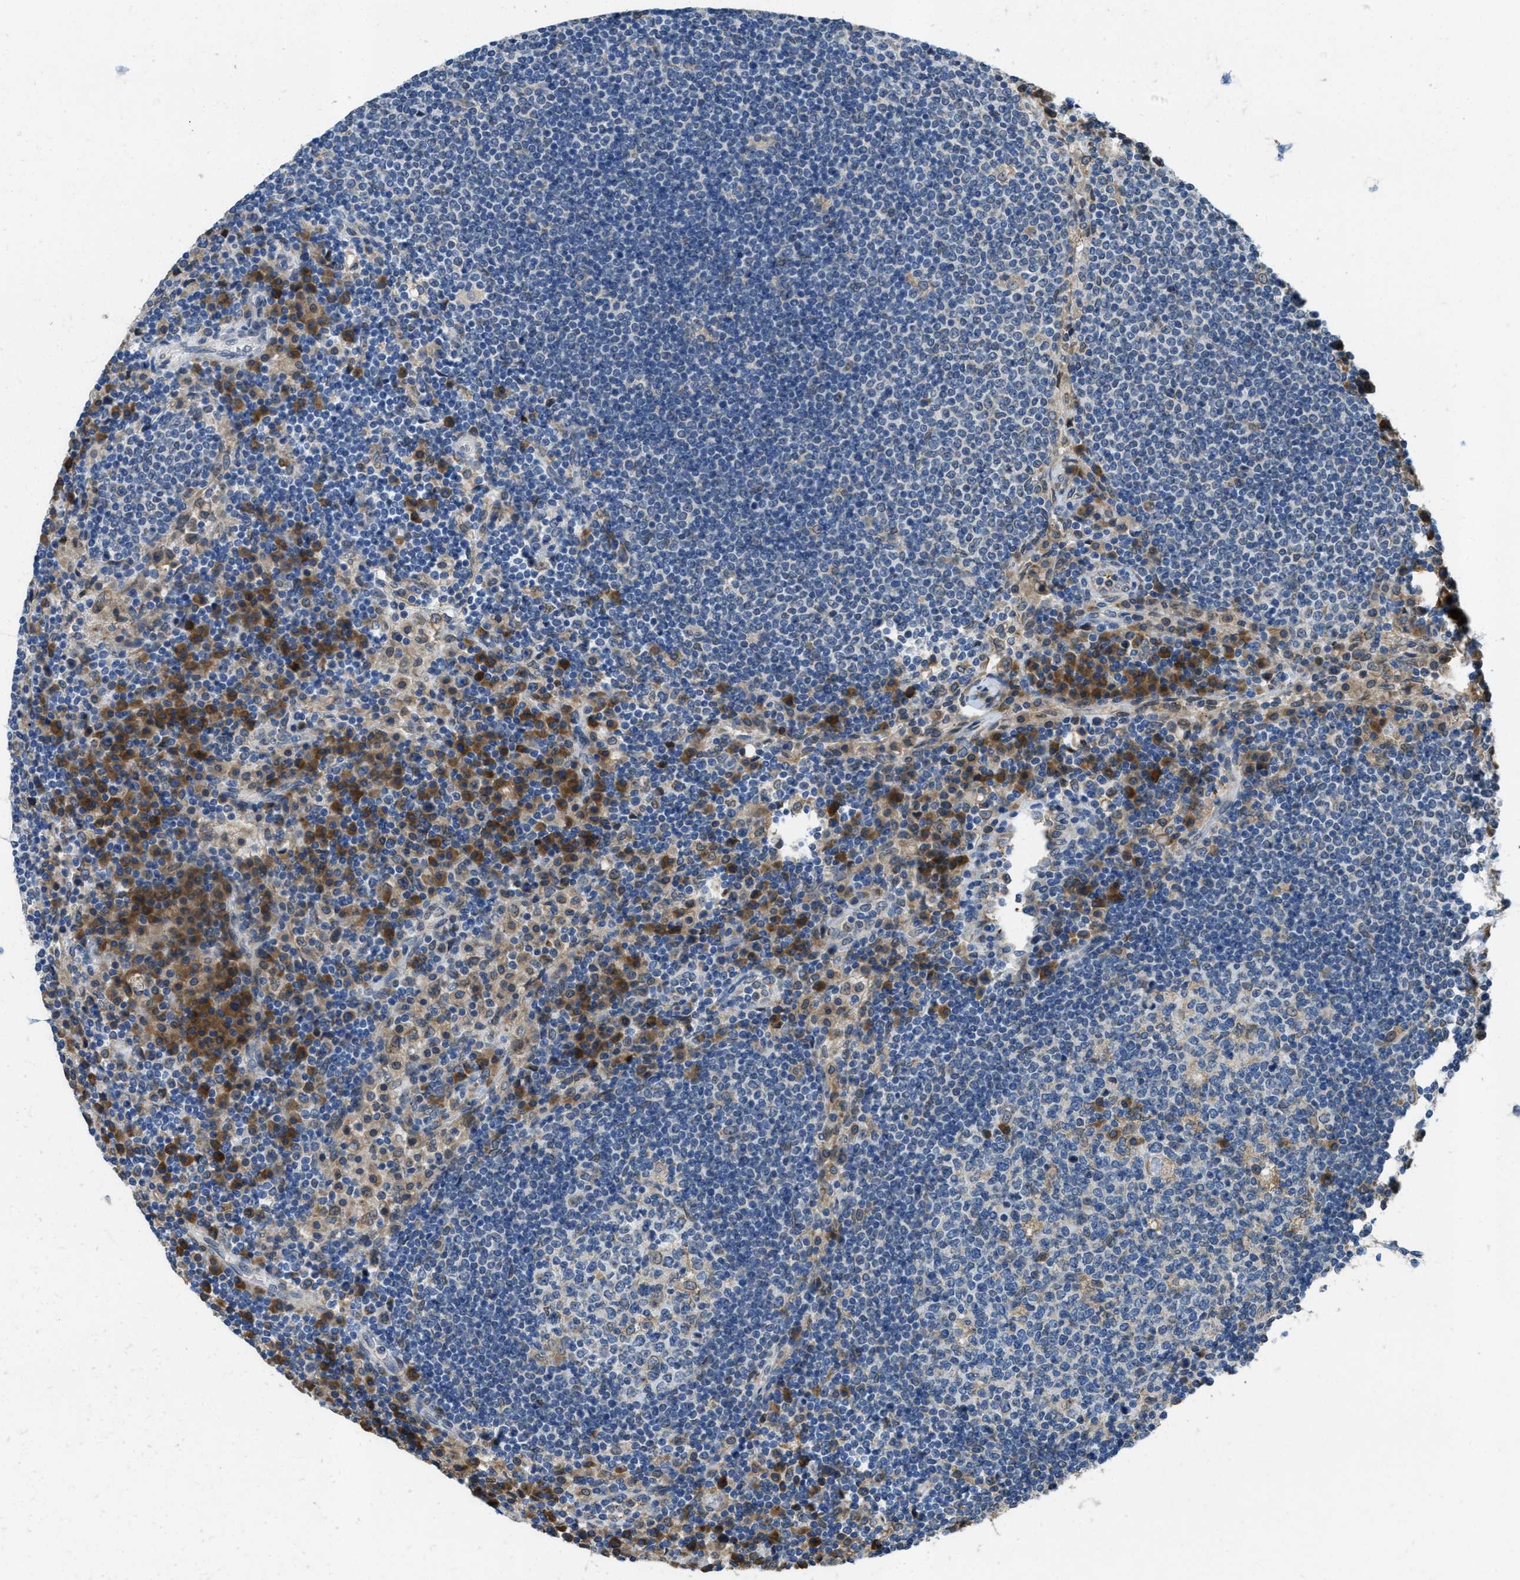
{"staining": {"intensity": "weak", "quantity": "<25%", "location": "cytoplasmic/membranous"}, "tissue": "lymph node", "cell_type": "Germinal center cells", "image_type": "normal", "snomed": [{"axis": "morphology", "description": "Normal tissue, NOS"}, {"axis": "topography", "description": "Lymph node"}], "caption": "The micrograph reveals no significant staining in germinal center cells of lymph node.", "gene": "MPDU1", "patient": {"sex": "female", "age": 53}}